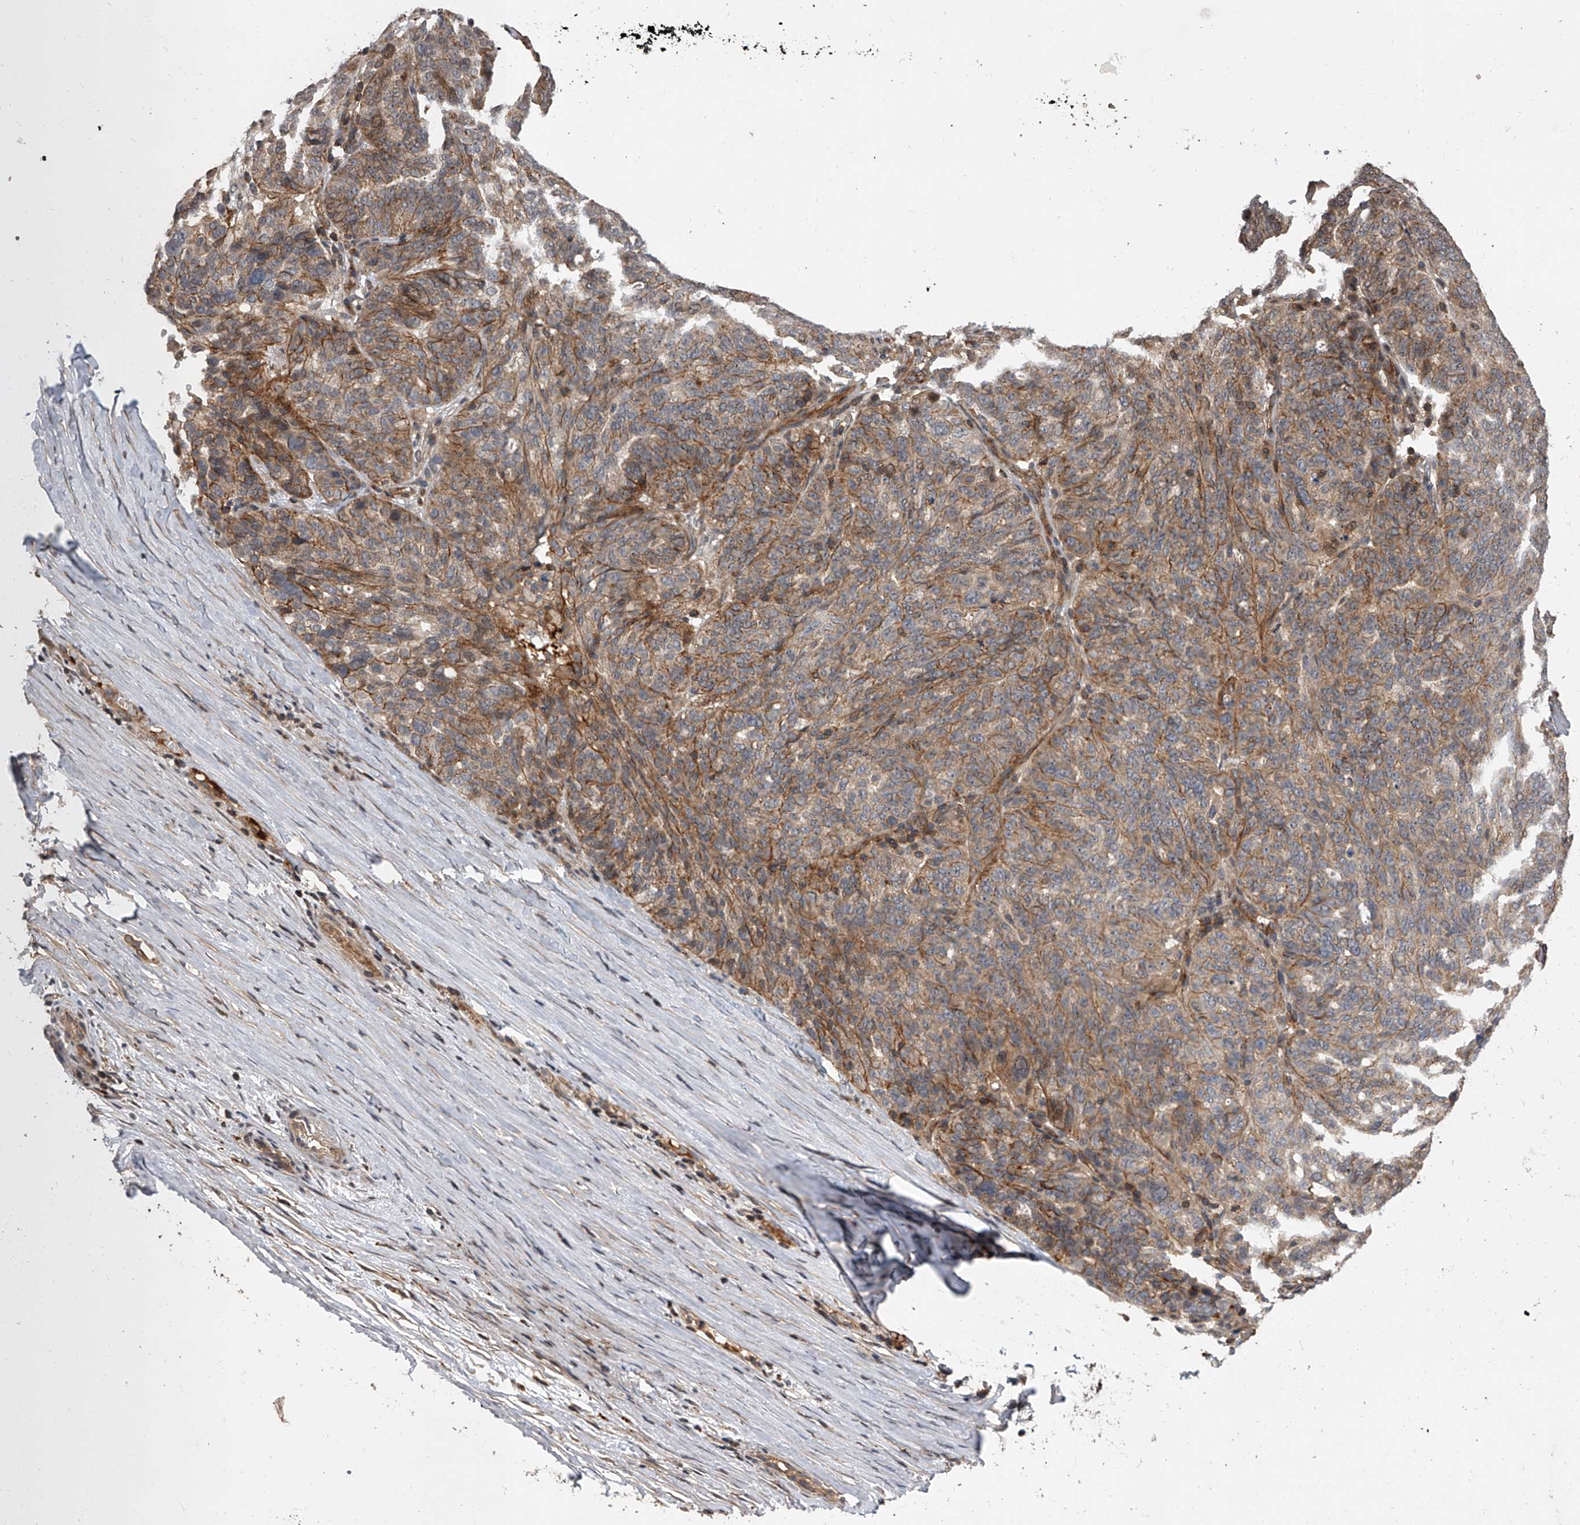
{"staining": {"intensity": "moderate", "quantity": "25%-75%", "location": "cytoplasmic/membranous"}, "tissue": "ovarian cancer", "cell_type": "Tumor cells", "image_type": "cancer", "snomed": [{"axis": "morphology", "description": "Cystadenocarcinoma, serous, NOS"}, {"axis": "topography", "description": "Ovary"}], "caption": "Immunohistochemical staining of human serous cystadenocarcinoma (ovarian) shows medium levels of moderate cytoplasmic/membranous protein staining in approximately 25%-75% of tumor cells.", "gene": "USP47", "patient": {"sex": "female", "age": 59}}